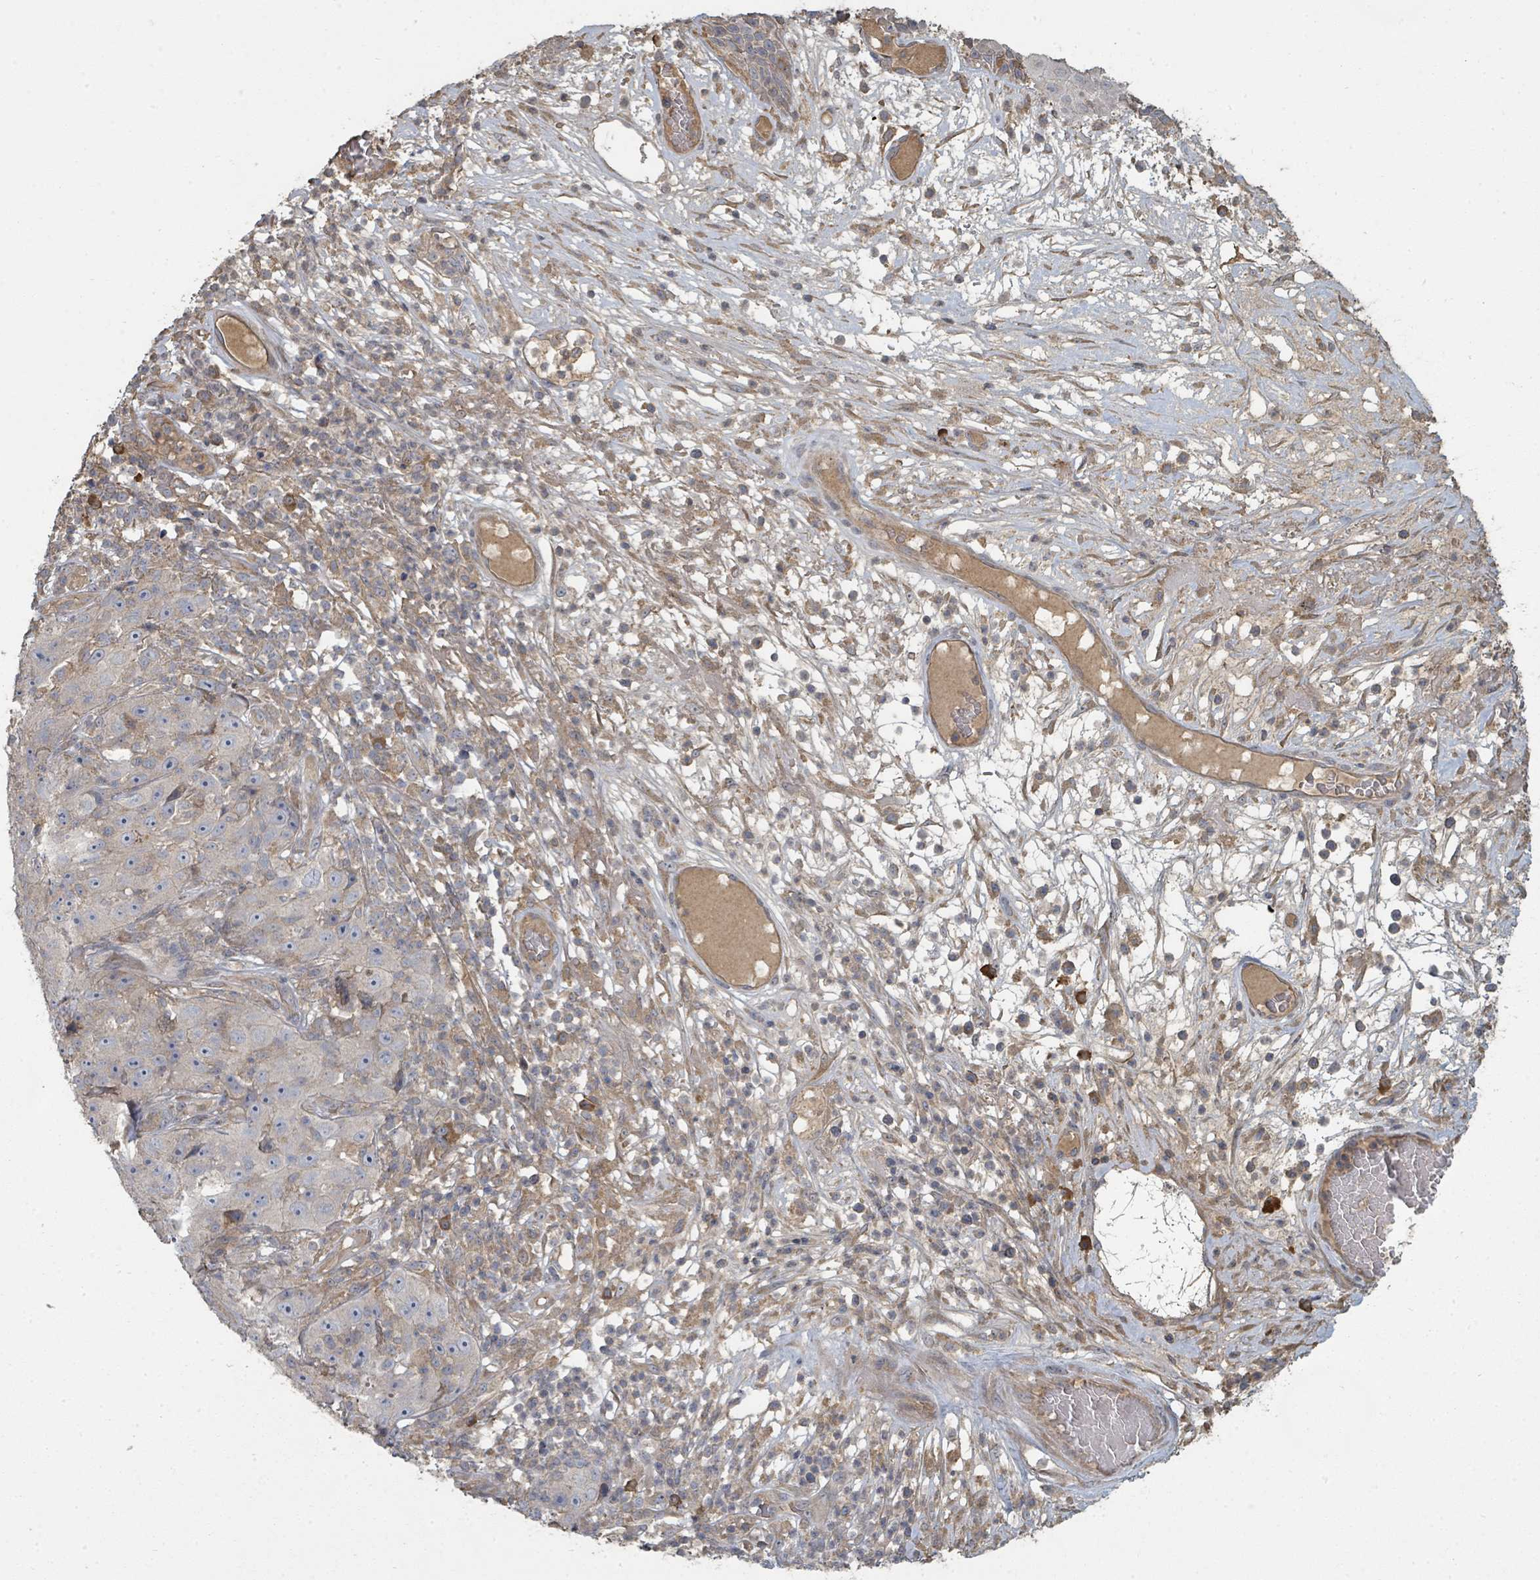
{"staining": {"intensity": "negative", "quantity": "none", "location": "none"}, "tissue": "skin cancer", "cell_type": "Tumor cells", "image_type": "cancer", "snomed": [{"axis": "morphology", "description": "Squamous cell carcinoma, NOS"}, {"axis": "topography", "description": "Skin"}], "caption": "The histopathology image shows no staining of tumor cells in skin squamous cell carcinoma. The staining is performed using DAB (3,3'-diaminobenzidine) brown chromogen with nuclei counter-stained in using hematoxylin.", "gene": "WDFY1", "patient": {"sex": "female", "age": 87}}